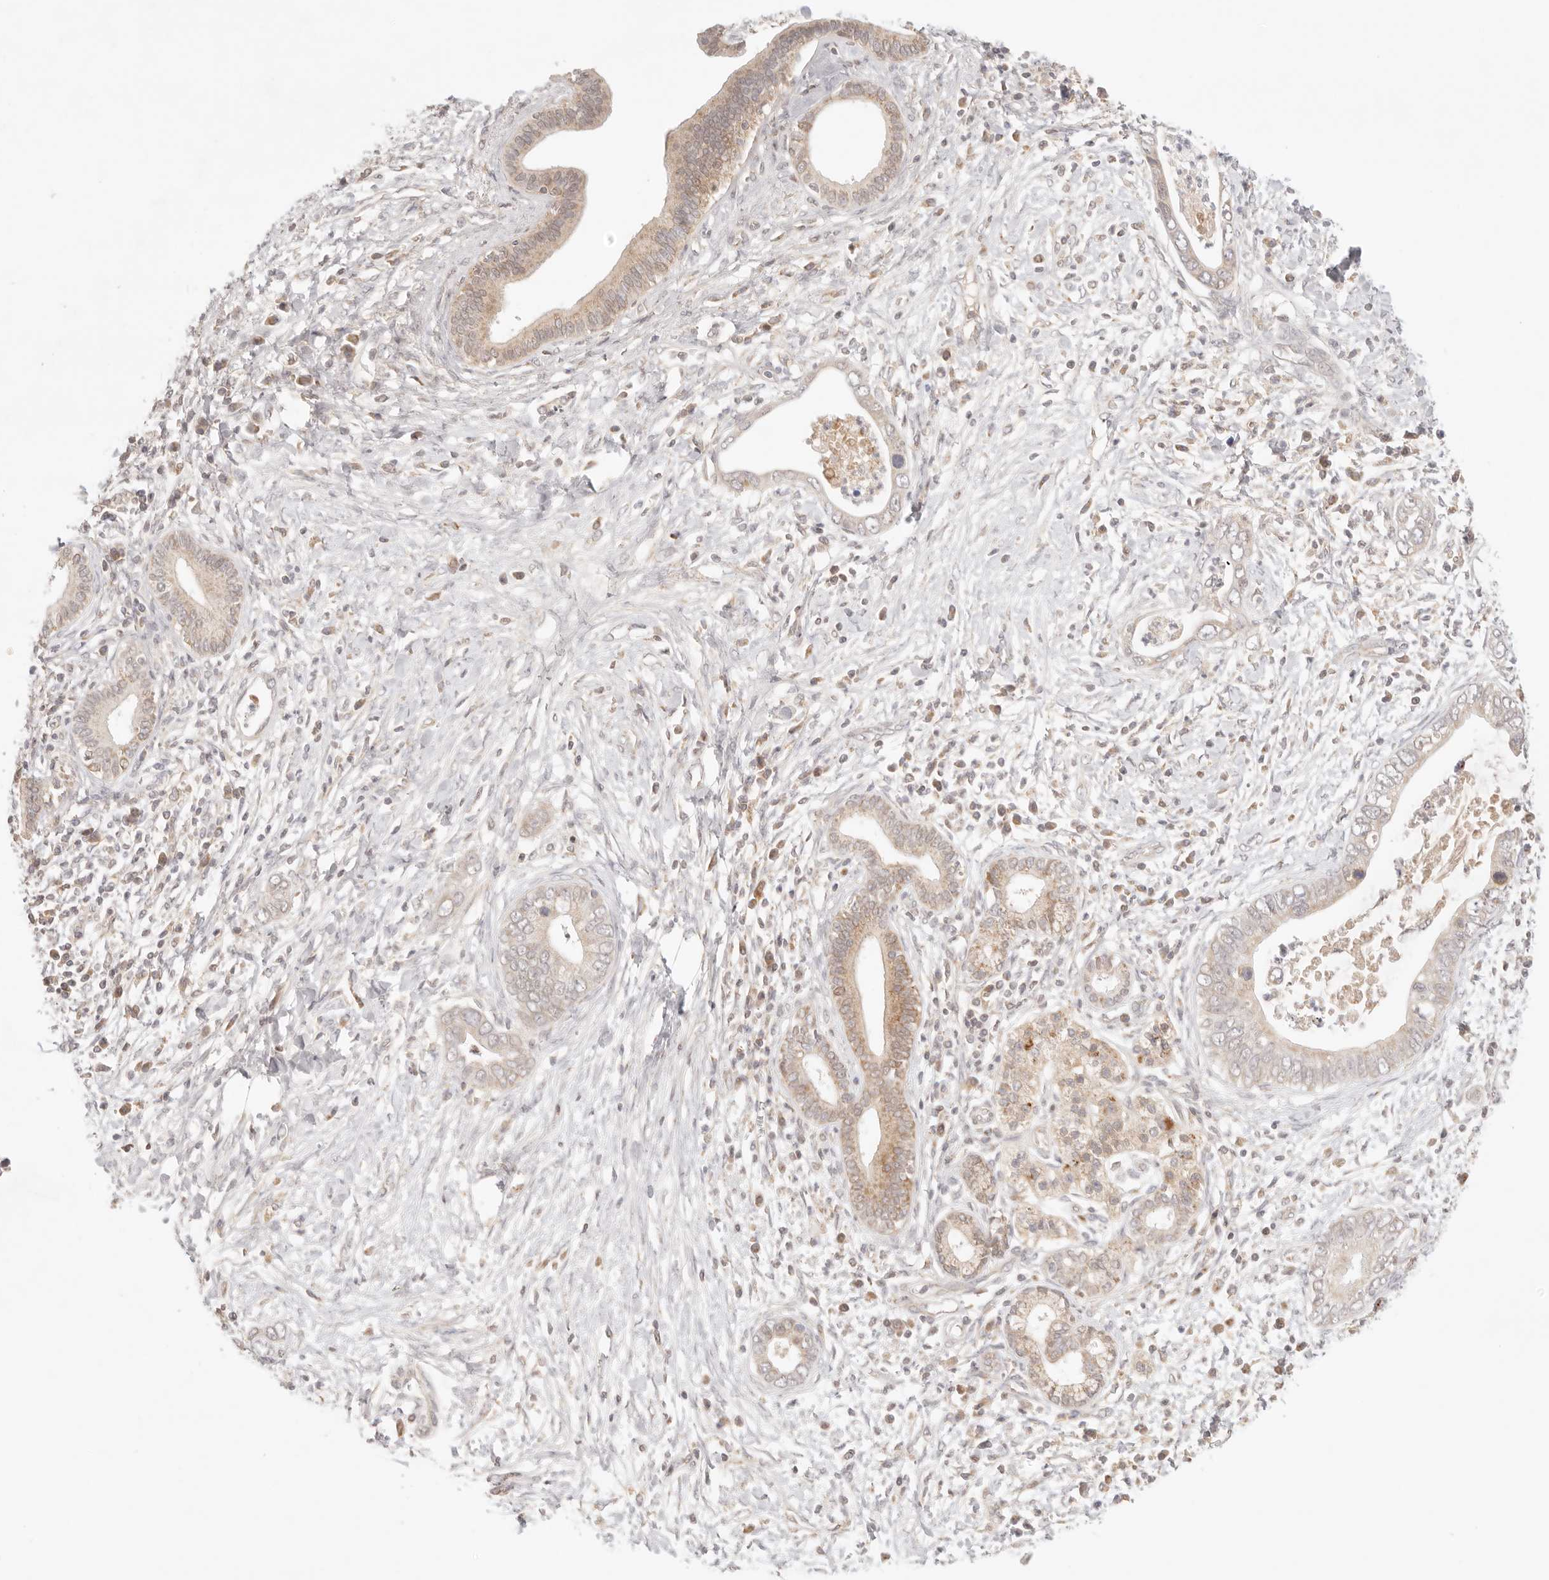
{"staining": {"intensity": "weak", "quantity": "25%-75%", "location": "cytoplasmic/membranous"}, "tissue": "pancreatic cancer", "cell_type": "Tumor cells", "image_type": "cancer", "snomed": [{"axis": "morphology", "description": "Adenocarcinoma, NOS"}, {"axis": "topography", "description": "Pancreas"}], "caption": "Immunohistochemistry of human pancreatic cancer (adenocarcinoma) demonstrates low levels of weak cytoplasmic/membranous staining in approximately 25%-75% of tumor cells.", "gene": "COA6", "patient": {"sex": "male", "age": 75}}